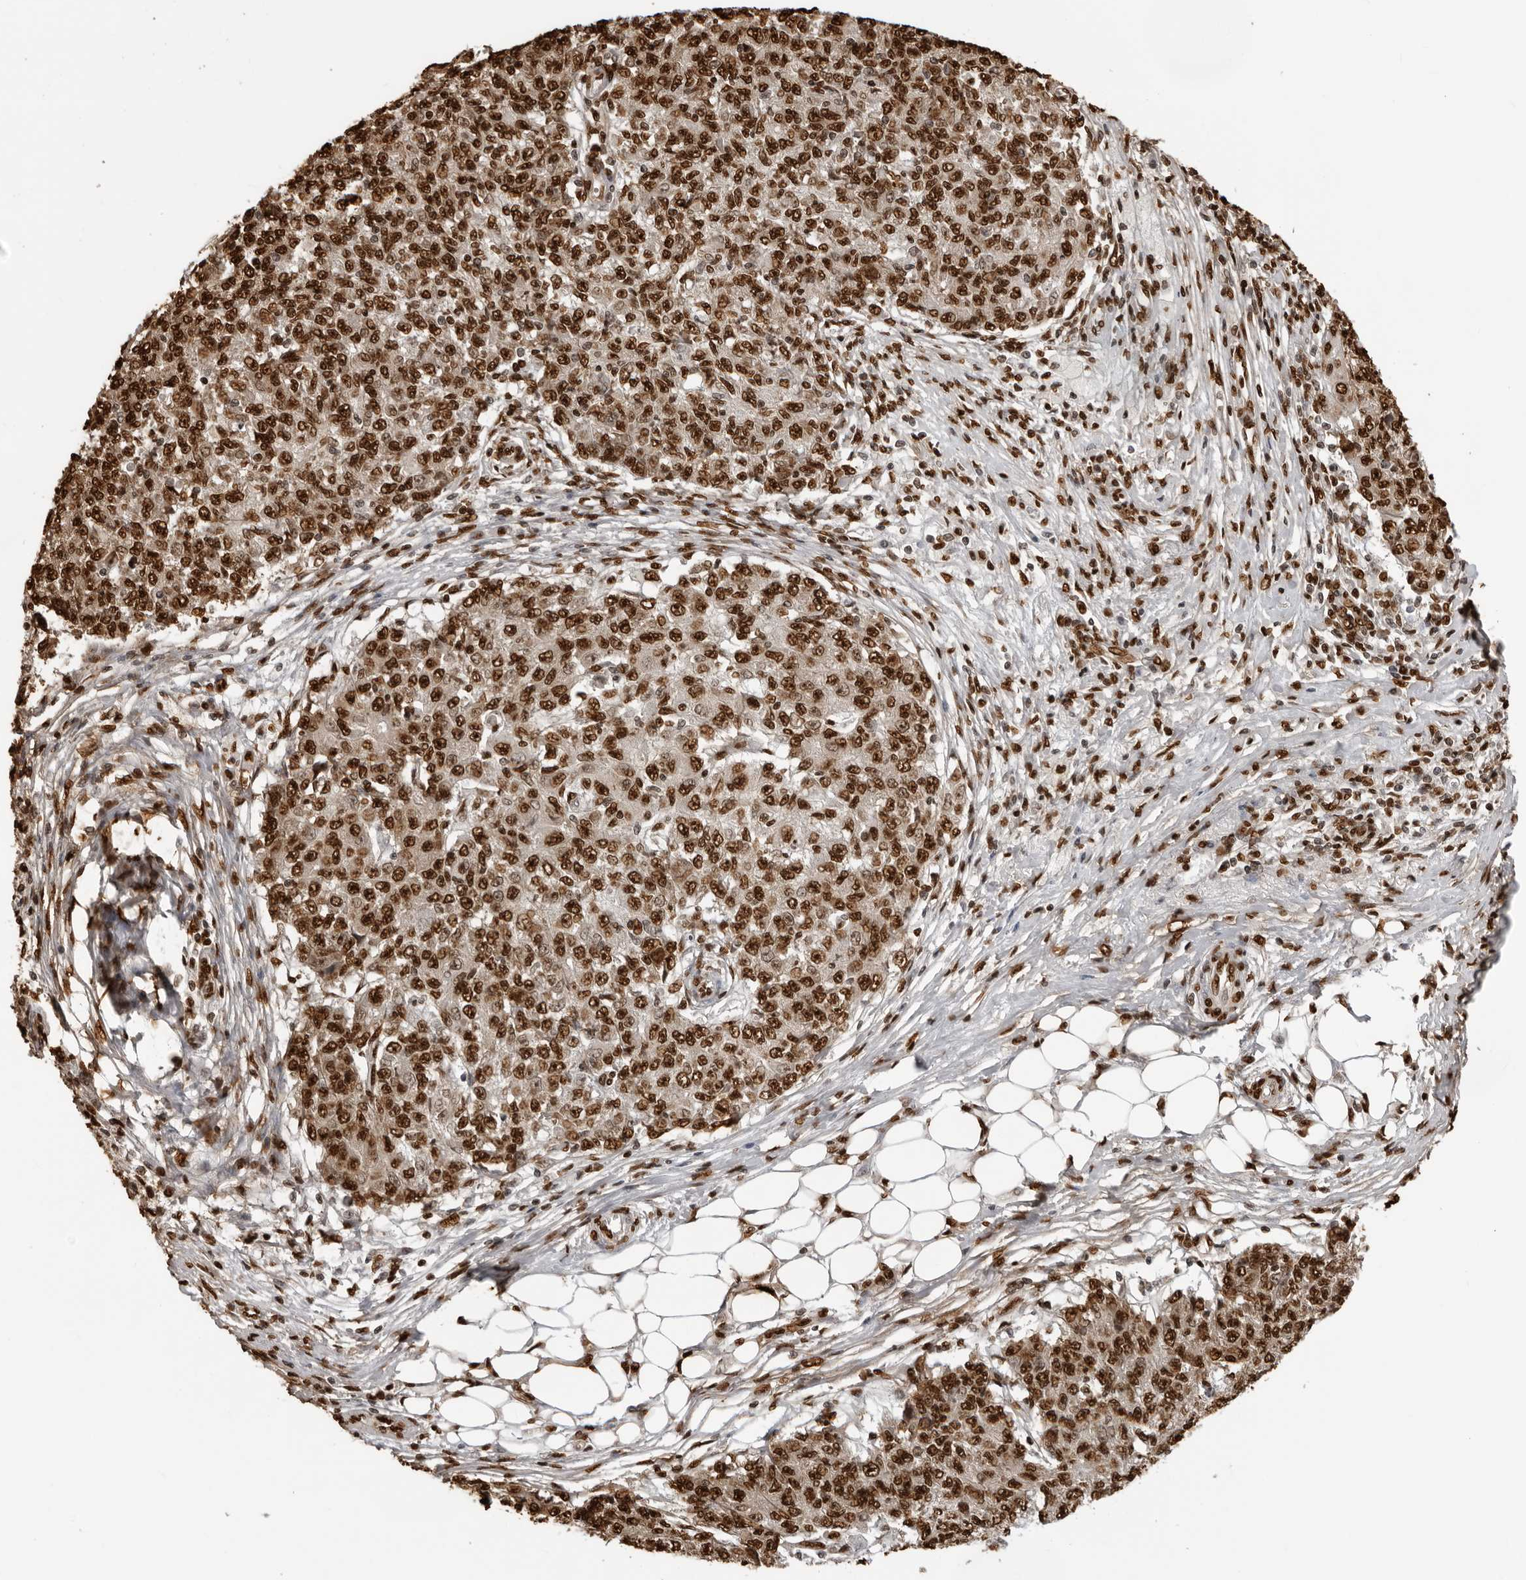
{"staining": {"intensity": "strong", "quantity": ">75%", "location": "nuclear"}, "tissue": "ovarian cancer", "cell_type": "Tumor cells", "image_type": "cancer", "snomed": [{"axis": "morphology", "description": "Carcinoma, endometroid"}, {"axis": "topography", "description": "Ovary"}], "caption": "Ovarian cancer tissue demonstrates strong nuclear staining in approximately >75% of tumor cells", "gene": "ZFP91", "patient": {"sex": "female", "age": 42}}